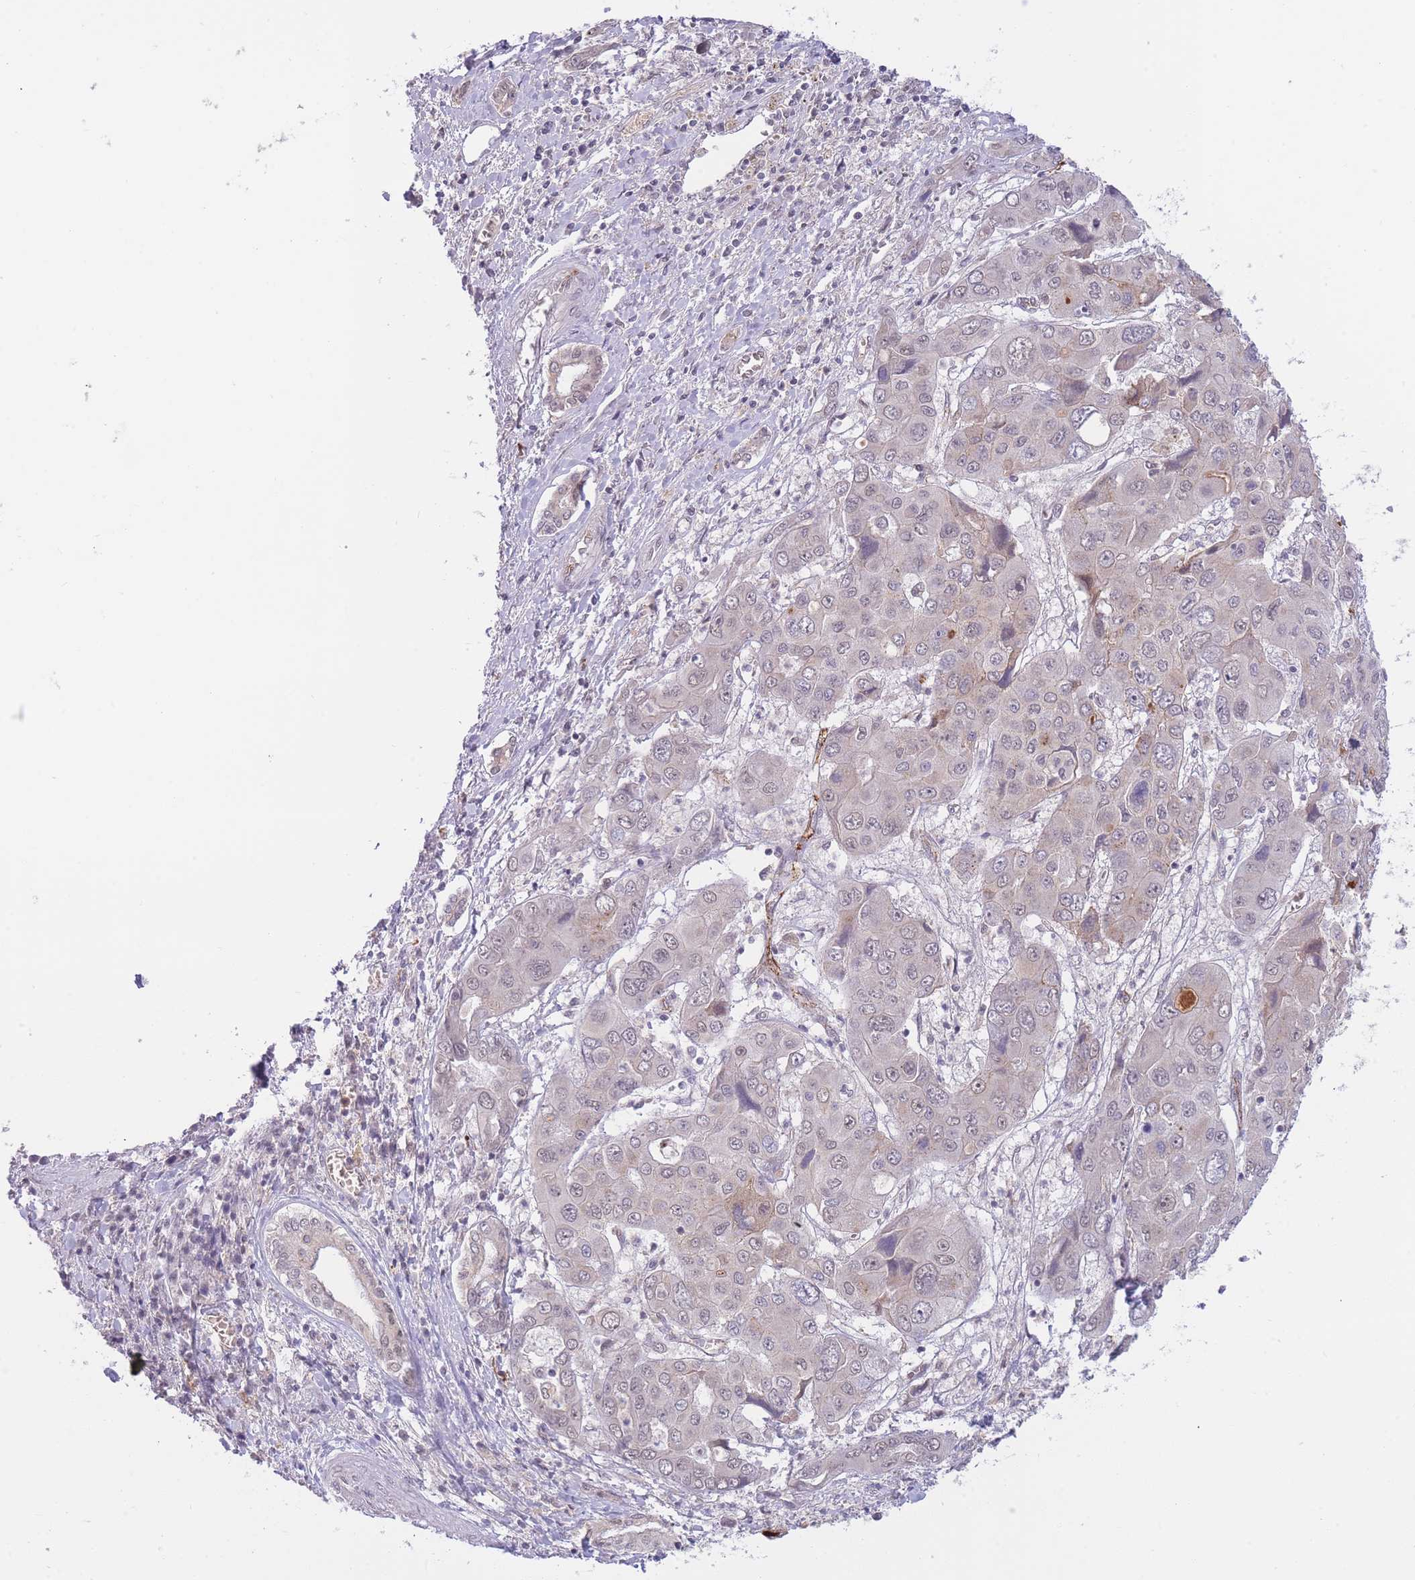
{"staining": {"intensity": "weak", "quantity": "<25%", "location": "nuclear"}, "tissue": "liver cancer", "cell_type": "Tumor cells", "image_type": "cancer", "snomed": [{"axis": "morphology", "description": "Cholangiocarcinoma"}, {"axis": "topography", "description": "Liver"}], "caption": "An immunohistochemistry micrograph of liver cholangiocarcinoma is shown. There is no staining in tumor cells of liver cholangiocarcinoma.", "gene": "GOLGA6L25", "patient": {"sex": "male", "age": 67}}